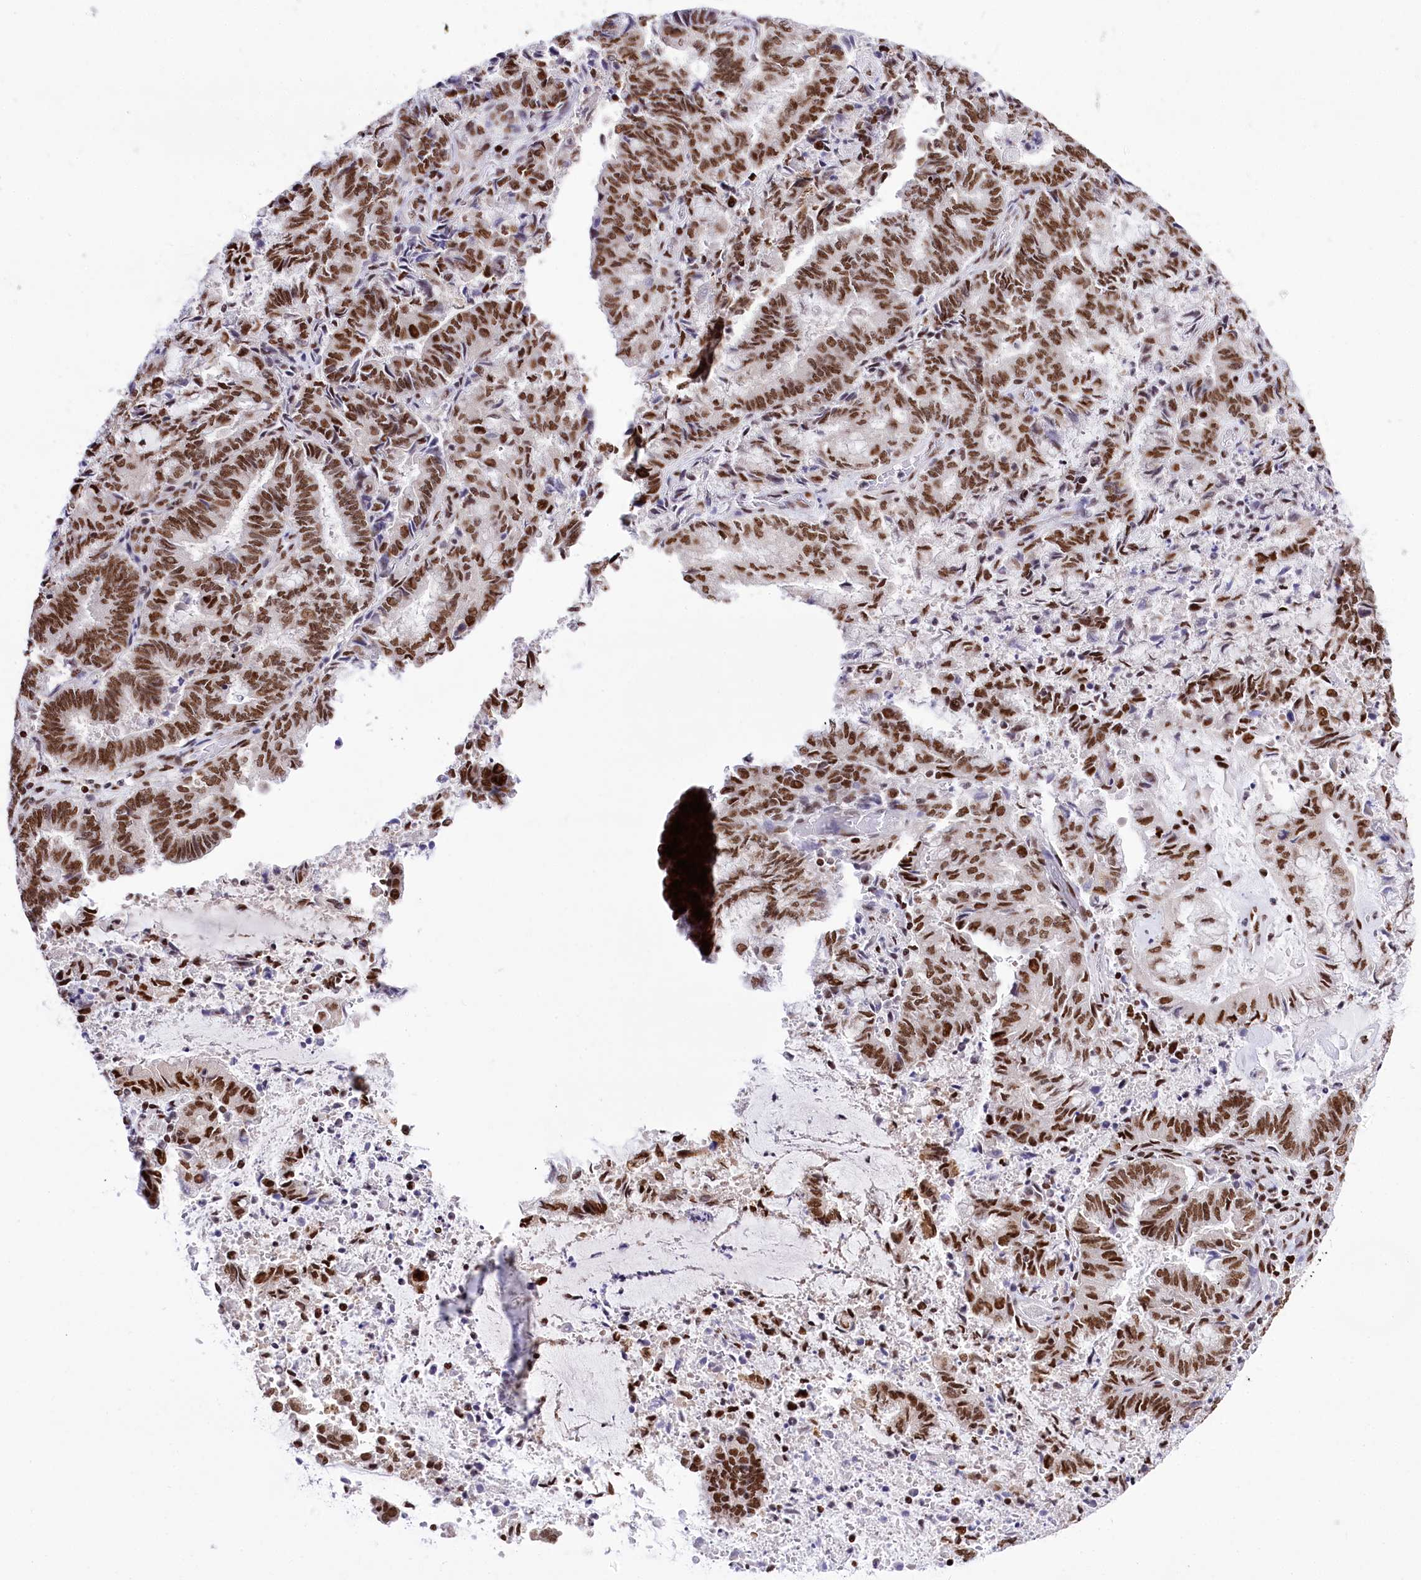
{"staining": {"intensity": "moderate", "quantity": ">75%", "location": "nuclear"}, "tissue": "endometrial cancer", "cell_type": "Tumor cells", "image_type": "cancer", "snomed": [{"axis": "morphology", "description": "Adenocarcinoma, NOS"}, {"axis": "topography", "description": "Endometrium"}], "caption": "Immunohistochemistry (DAB (3,3'-diaminobenzidine)) staining of human endometrial adenocarcinoma reveals moderate nuclear protein staining in about >75% of tumor cells.", "gene": "POU4F3", "patient": {"sex": "female", "age": 80}}